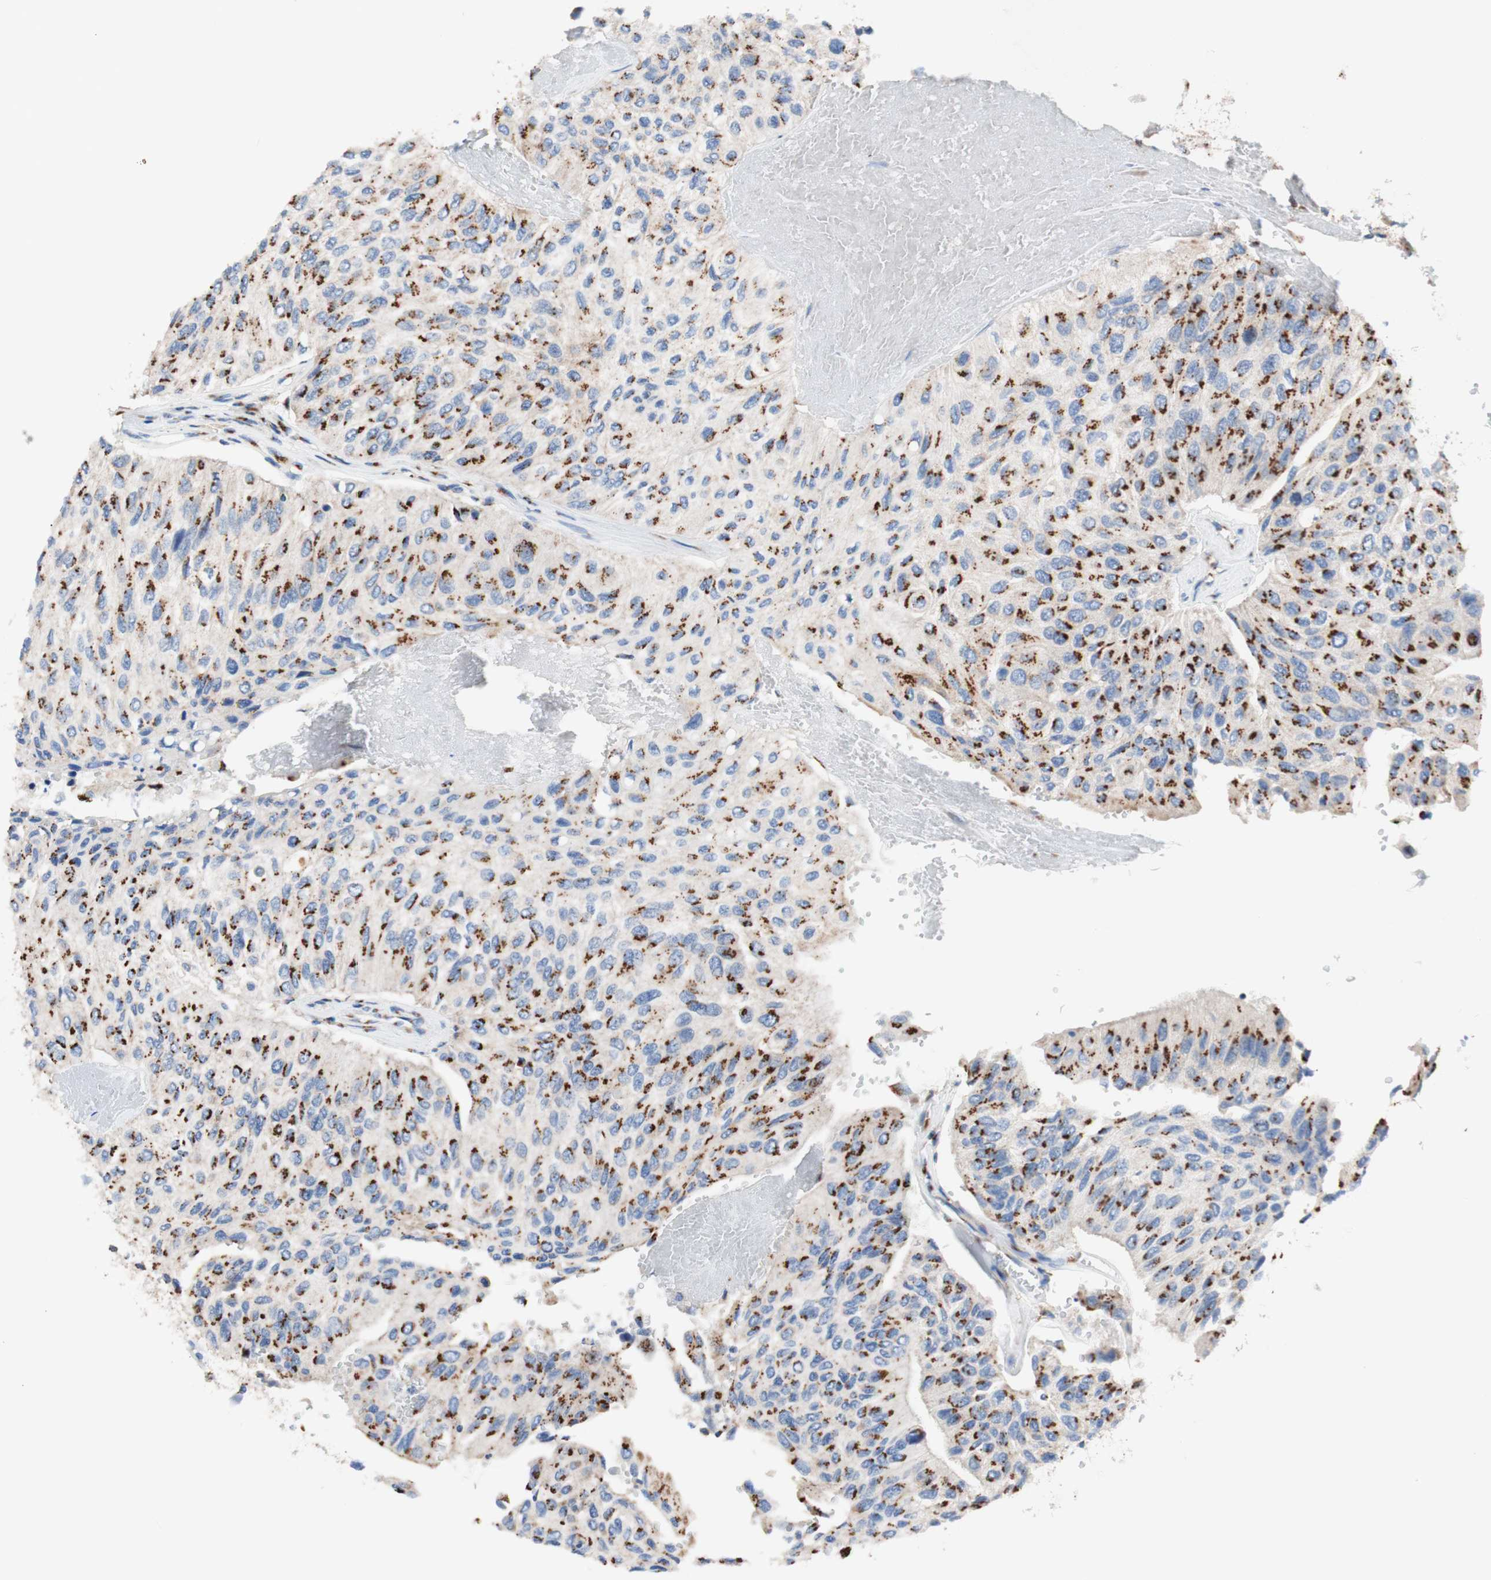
{"staining": {"intensity": "moderate", "quantity": "25%-75%", "location": "cytoplasmic/membranous"}, "tissue": "urothelial cancer", "cell_type": "Tumor cells", "image_type": "cancer", "snomed": [{"axis": "morphology", "description": "Urothelial carcinoma, High grade"}, {"axis": "topography", "description": "Urinary bladder"}], "caption": "Protein staining shows moderate cytoplasmic/membranous expression in about 25%-75% of tumor cells in urothelial cancer. The protein of interest is shown in brown color, while the nuclei are stained blue.", "gene": "GALNT2", "patient": {"sex": "male", "age": 66}}